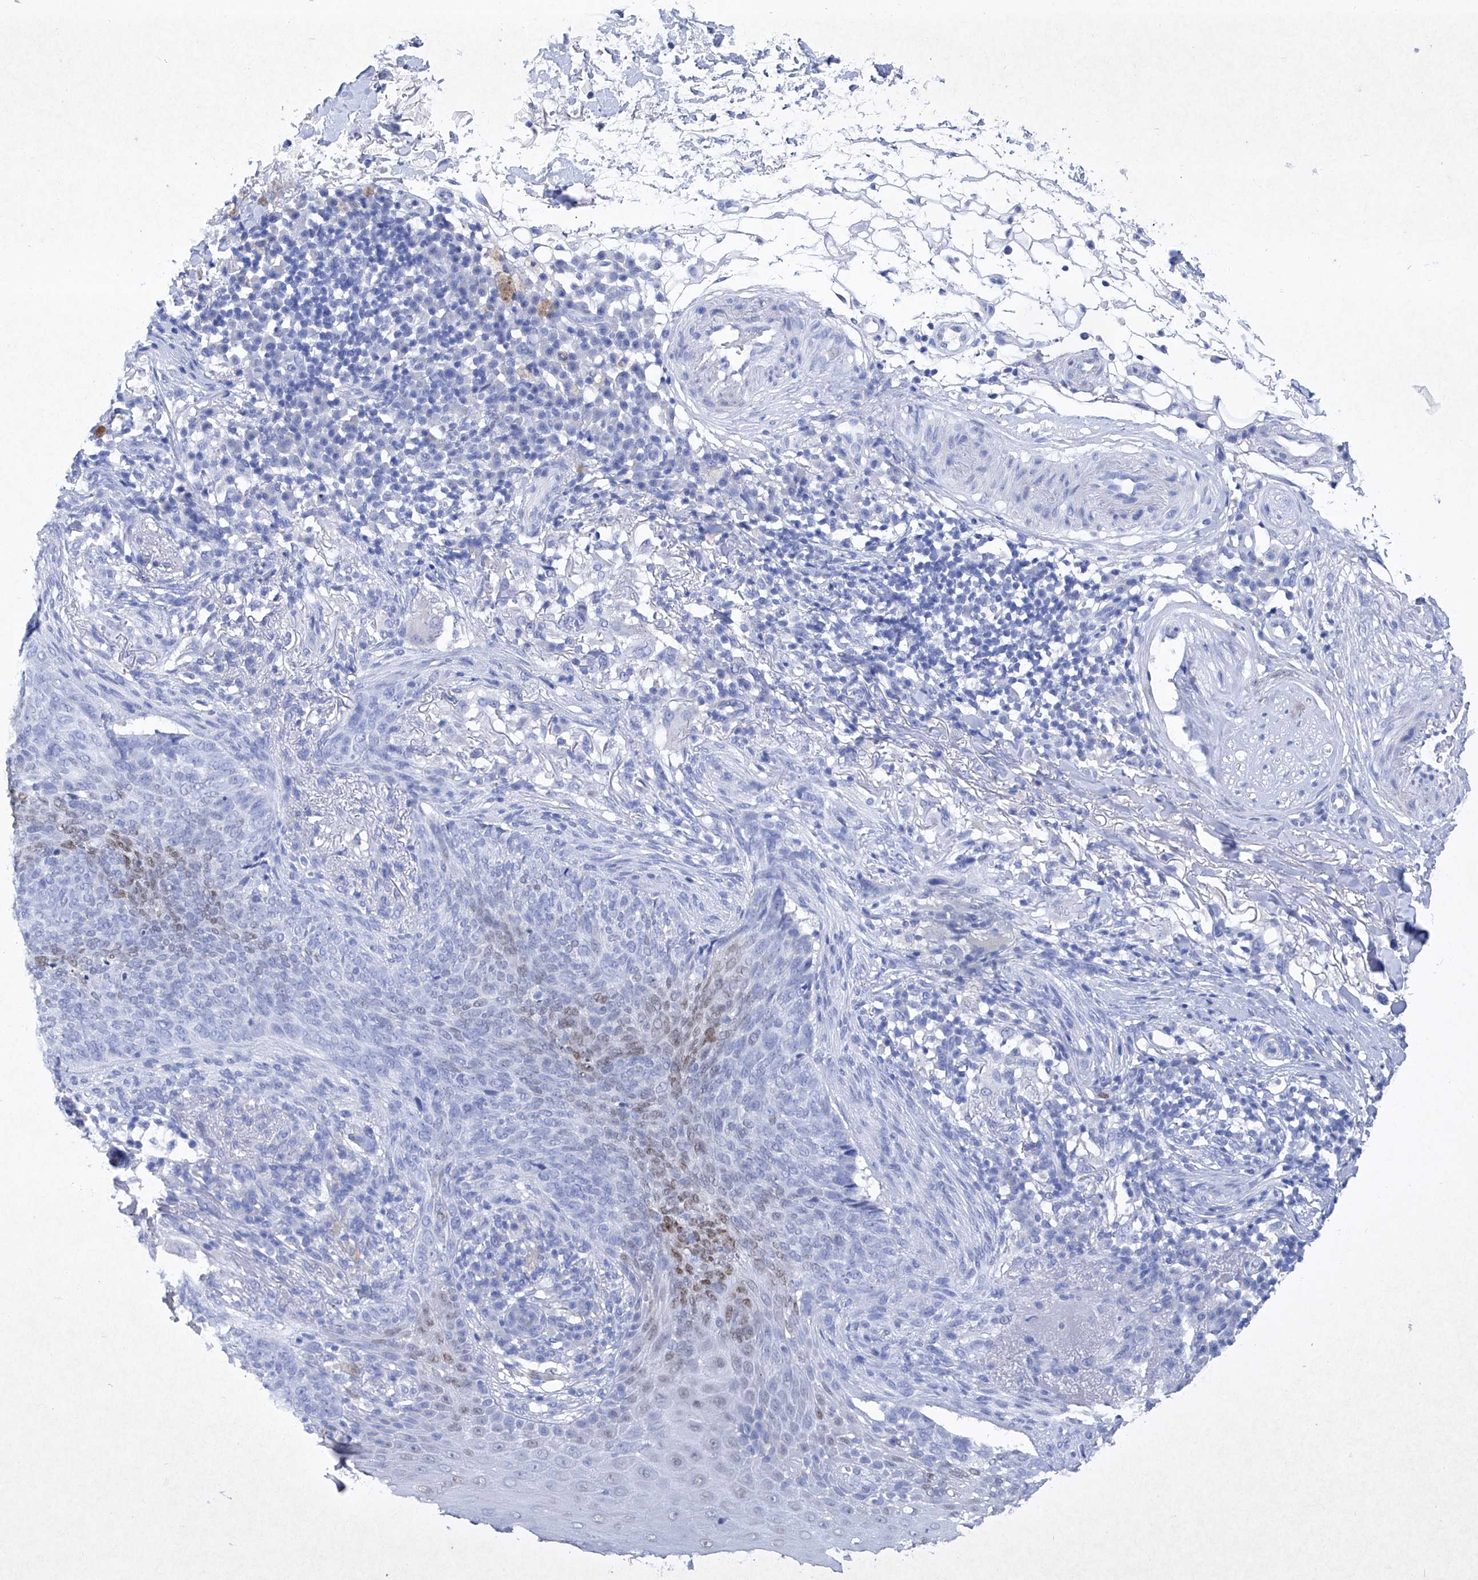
{"staining": {"intensity": "moderate", "quantity": "<25%", "location": "nuclear"}, "tissue": "skin cancer", "cell_type": "Tumor cells", "image_type": "cancer", "snomed": [{"axis": "morphology", "description": "Basal cell carcinoma"}, {"axis": "topography", "description": "Skin"}], "caption": "An image of skin cancer stained for a protein shows moderate nuclear brown staining in tumor cells.", "gene": "BARX2", "patient": {"sex": "male", "age": 85}}